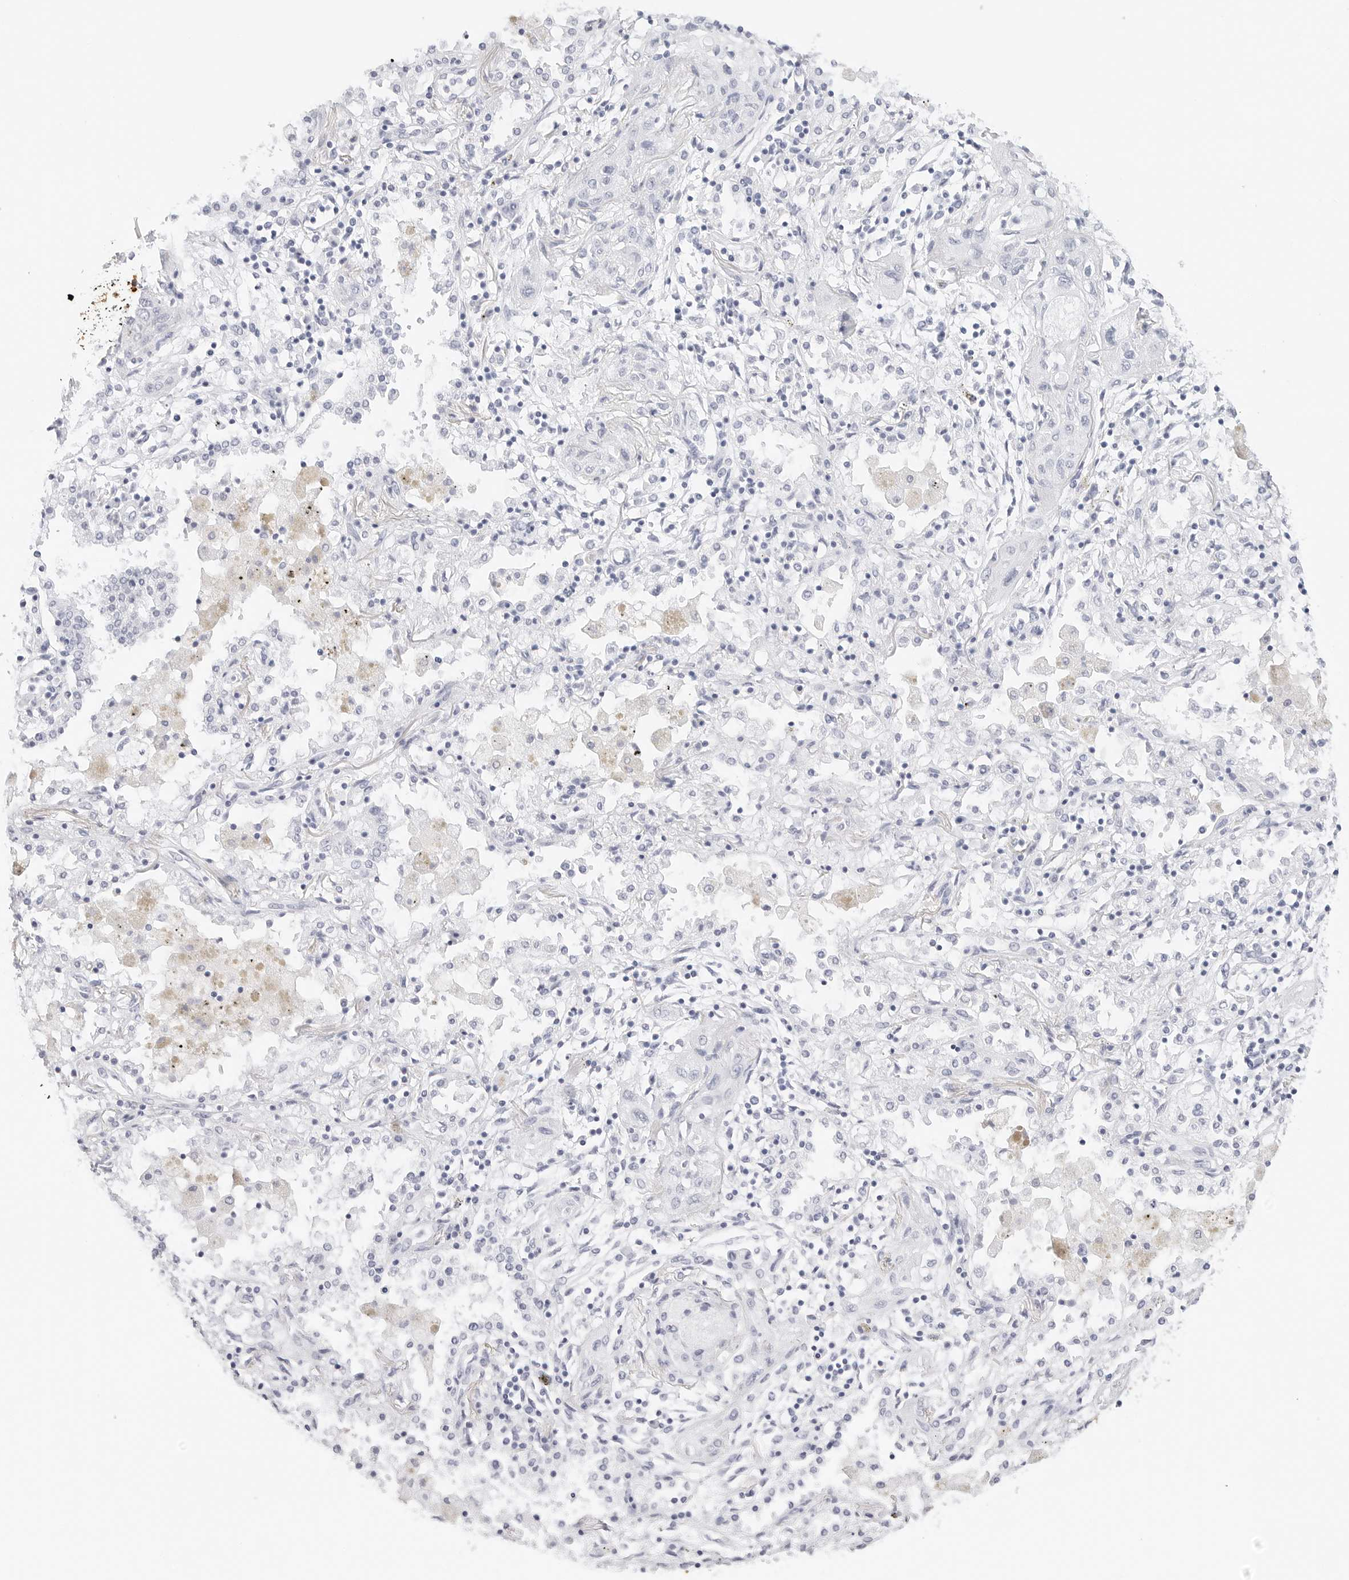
{"staining": {"intensity": "negative", "quantity": "none", "location": "none"}, "tissue": "lung cancer", "cell_type": "Tumor cells", "image_type": "cancer", "snomed": [{"axis": "morphology", "description": "Squamous cell carcinoma, NOS"}, {"axis": "topography", "description": "Lung"}], "caption": "Tumor cells show no significant staining in lung squamous cell carcinoma. The staining was performed using DAB (3,3'-diaminobenzidine) to visualize the protein expression in brown, while the nuclei were stained in blue with hematoxylin (Magnification: 20x).", "gene": "TFF2", "patient": {"sex": "female", "age": 47}}